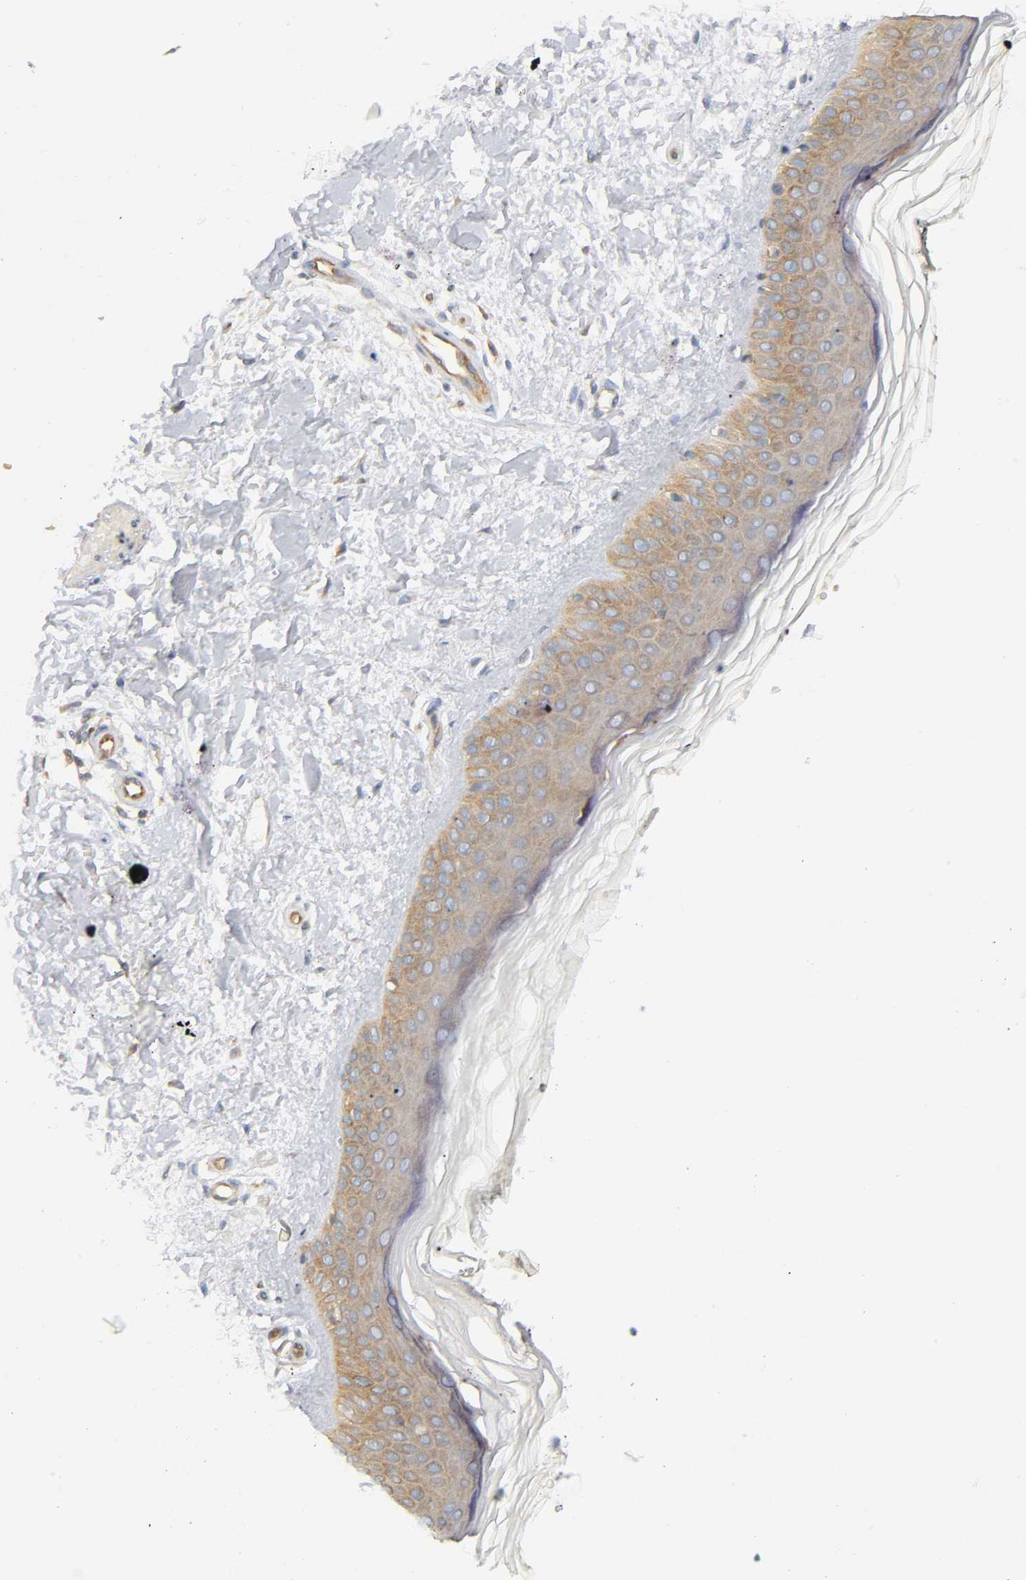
{"staining": {"intensity": "weak", "quantity": ">75%", "location": "cytoplasmic/membranous"}, "tissue": "skin", "cell_type": "Fibroblasts", "image_type": "normal", "snomed": [{"axis": "morphology", "description": "Normal tissue, NOS"}, {"axis": "topography", "description": "Skin"}], "caption": "Immunohistochemical staining of benign human skin displays >75% levels of weak cytoplasmic/membranous protein staining in about >75% of fibroblasts. The staining was performed using DAB, with brown indicating positive protein expression. Nuclei are stained blue with hematoxylin.", "gene": "IQCJ", "patient": {"sex": "female", "age": 19}}